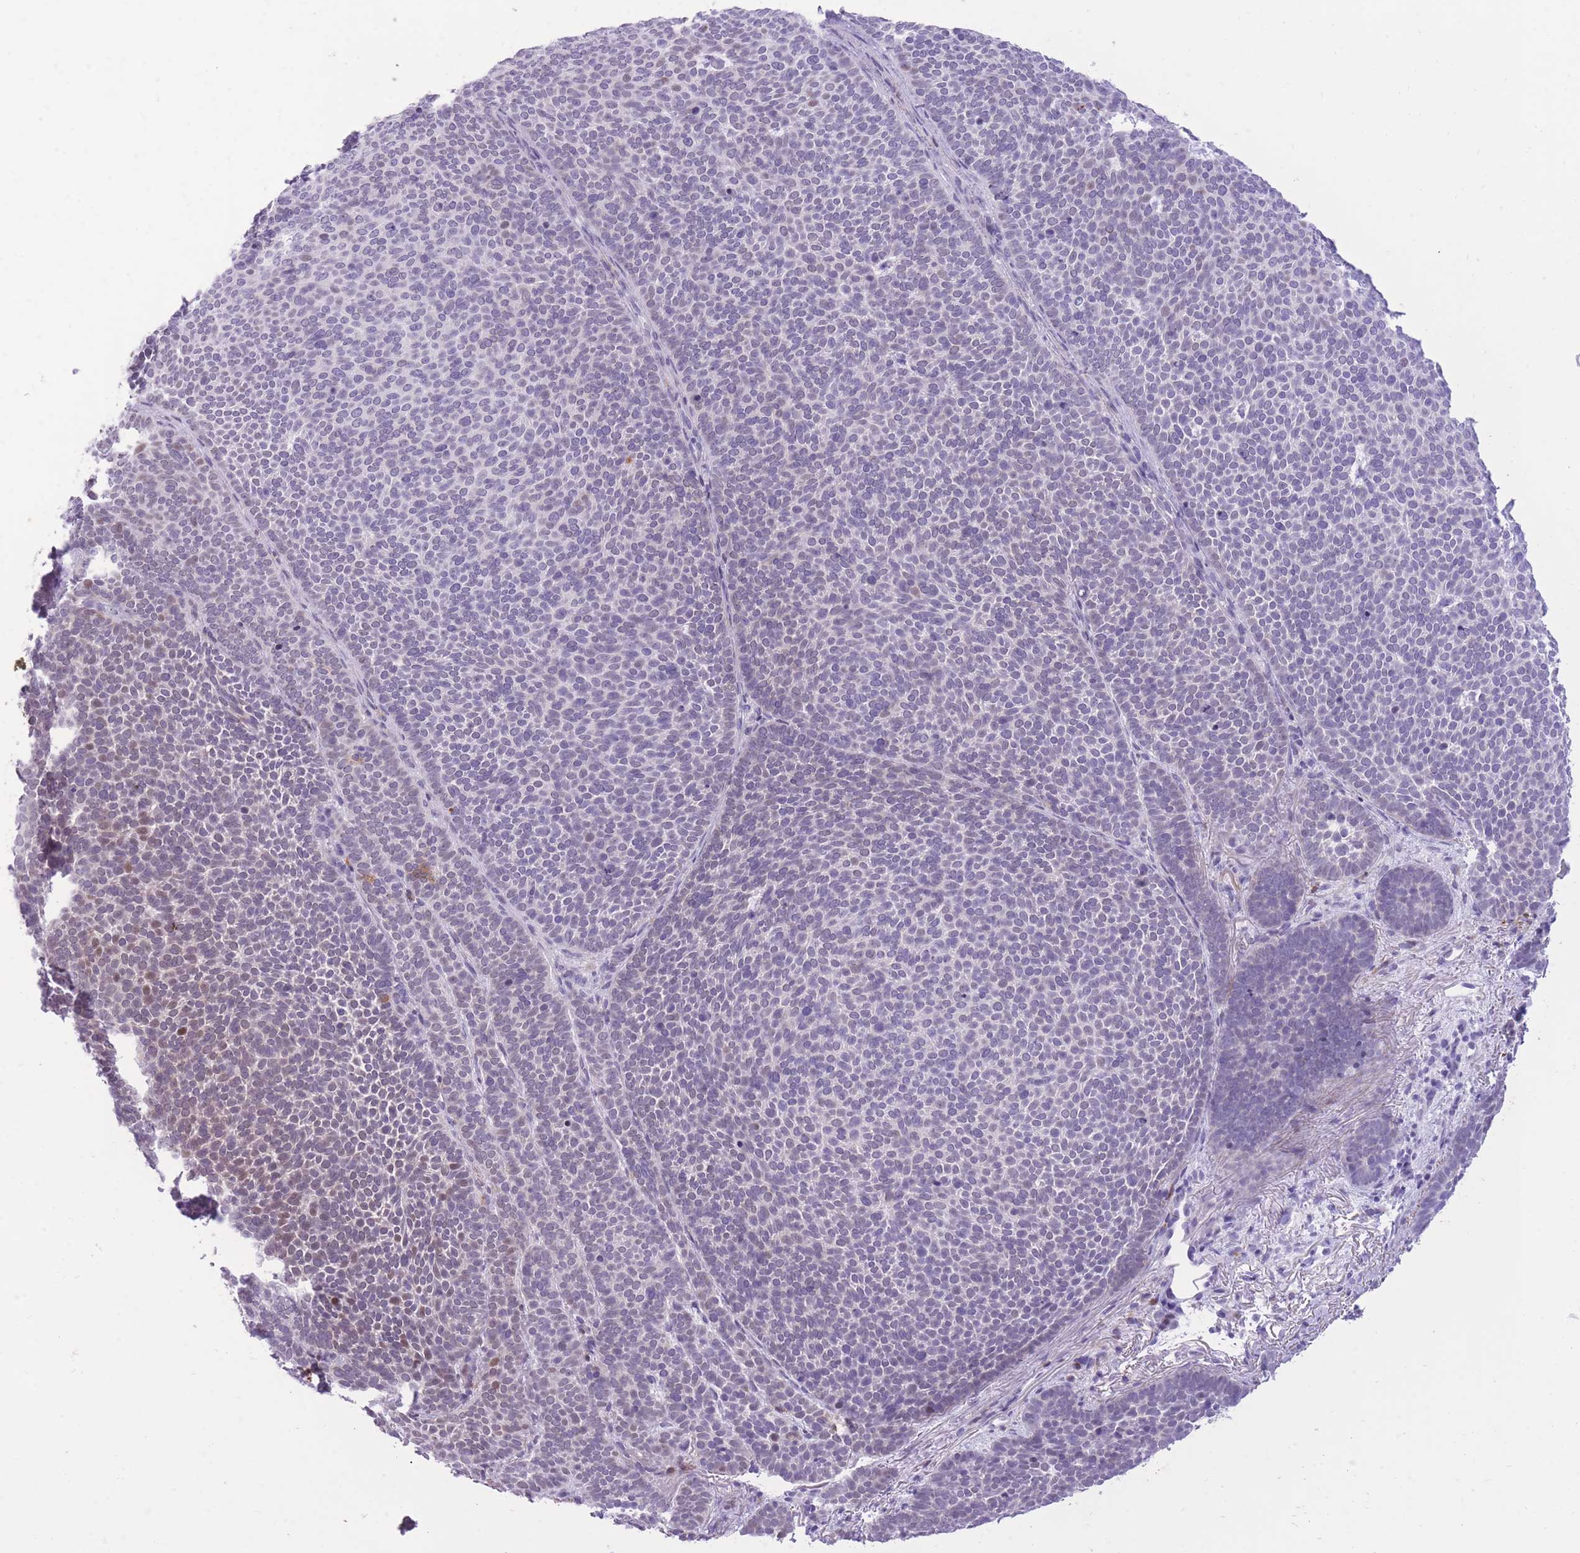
{"staining": {"intensity": "weak", "quantity": "<25%", "location": "nuclear"}, "tissue": "skin cancer", "cell_type": "Tumor cells", "image_type": "cancer", "snomed": [{"axis": "morphology", "description": "Basal cell carcinoma"}, {"axis": "topography", "description": "Skin"}], "caption": "Protein analysis of basal cell carcinoma (skin) shows no significant positivity in tumor cells.", "gene": "MEIS3", "patient": {"sex": "female", "age": 77}}